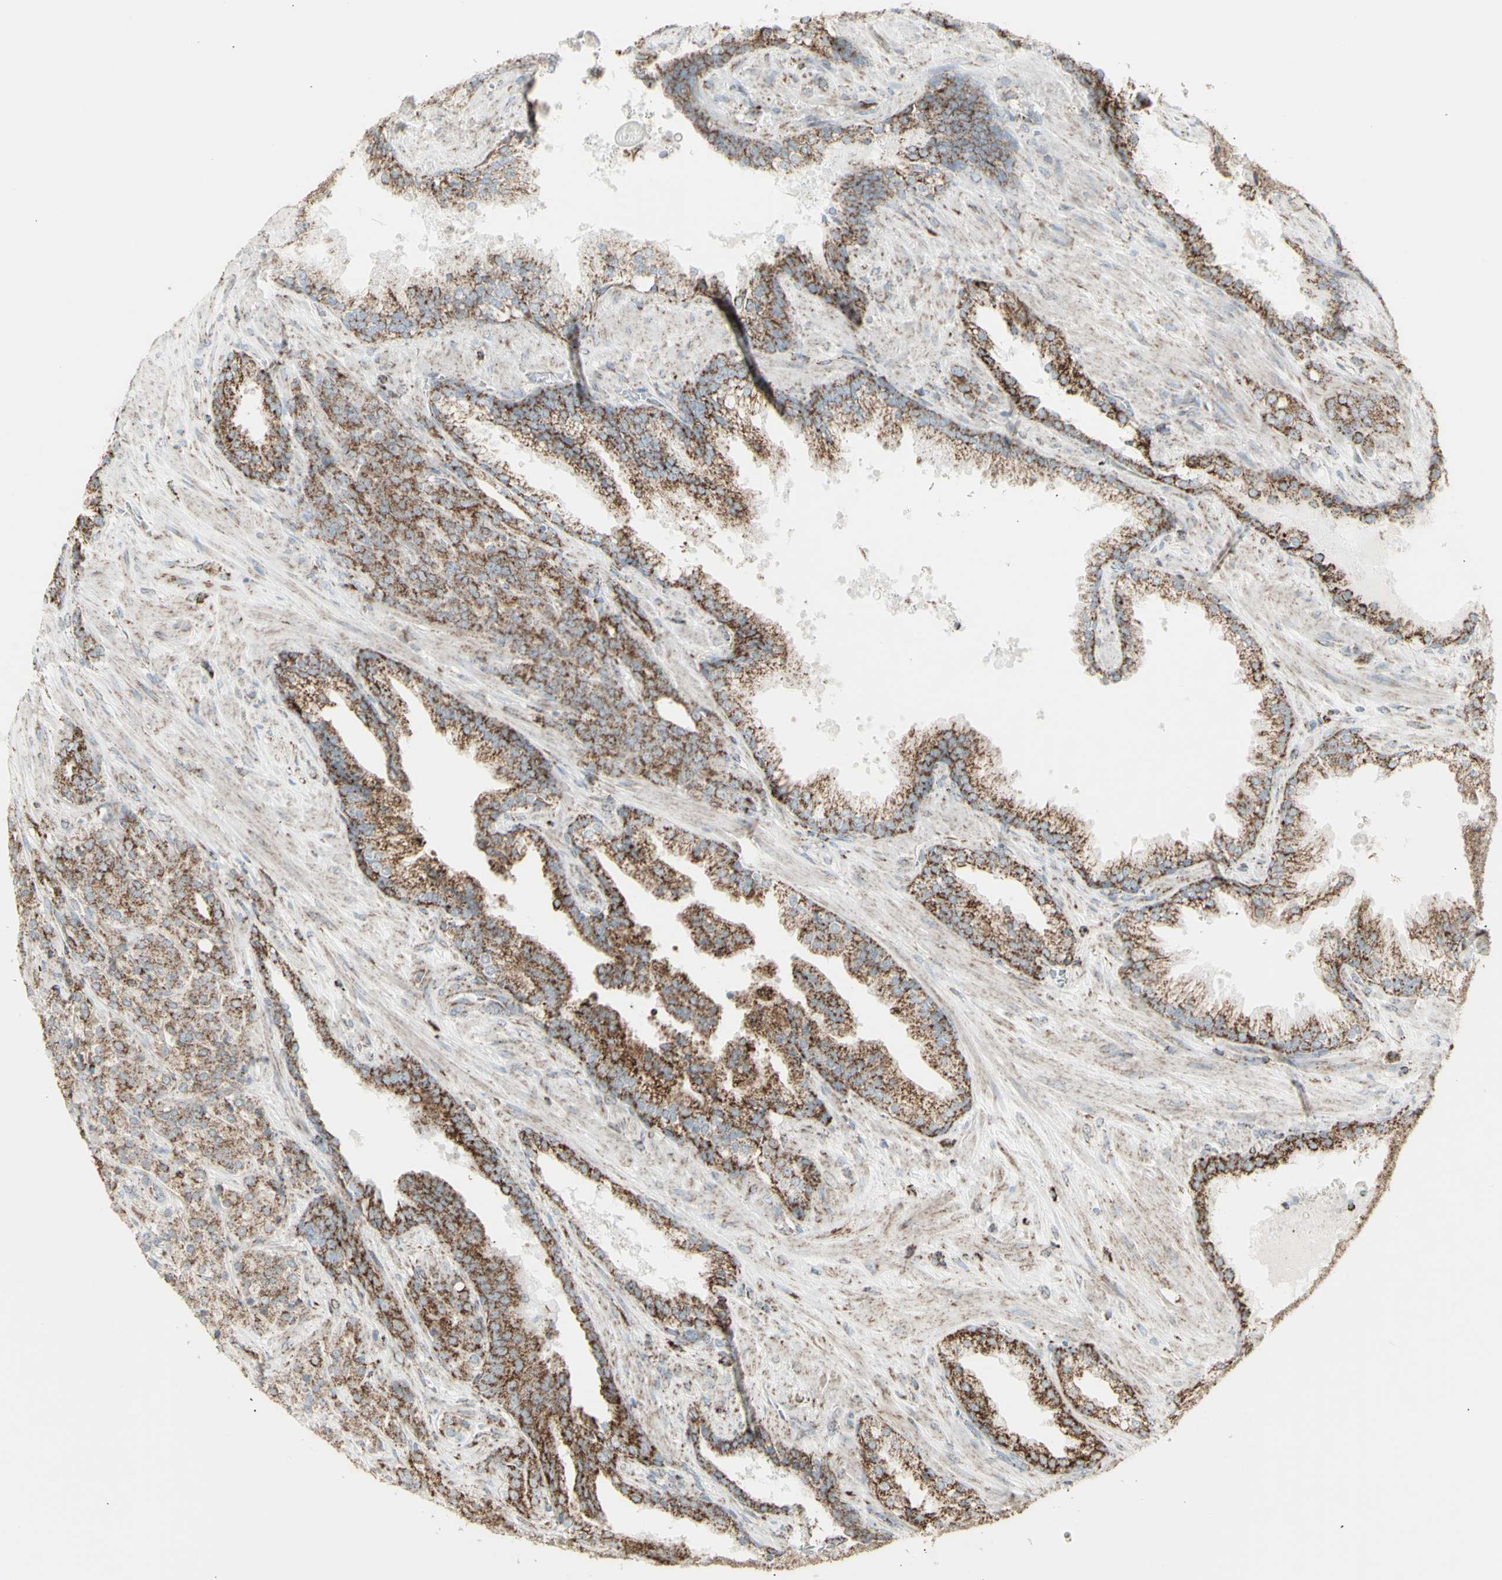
{"staining": {"intensity": "moderate", "quantity": ">75%", "location": "cytoplasmic/membranous"}, "tissue": "prostate cancer", "cell_type": "Tumor cells", "image_type": "cancer", "snomed": [{"axis": "morphology", "description": "Adenocarcinoma, High grade"}, {"axis": "topography", "description": "Prostate"}], "caption": "Tumor cells show moderate cytoplasmic/membranous expression in approximately >75% of cells in prostate cancer. The staining is performed using DAB (3,3'-diaminobenzidine) brown chromogen to label protein expression. The nuclei are counter-stained blue using hematoxylin.", "gene": "PLGRKT", "patient": {"sex": "male", "age": 71}}